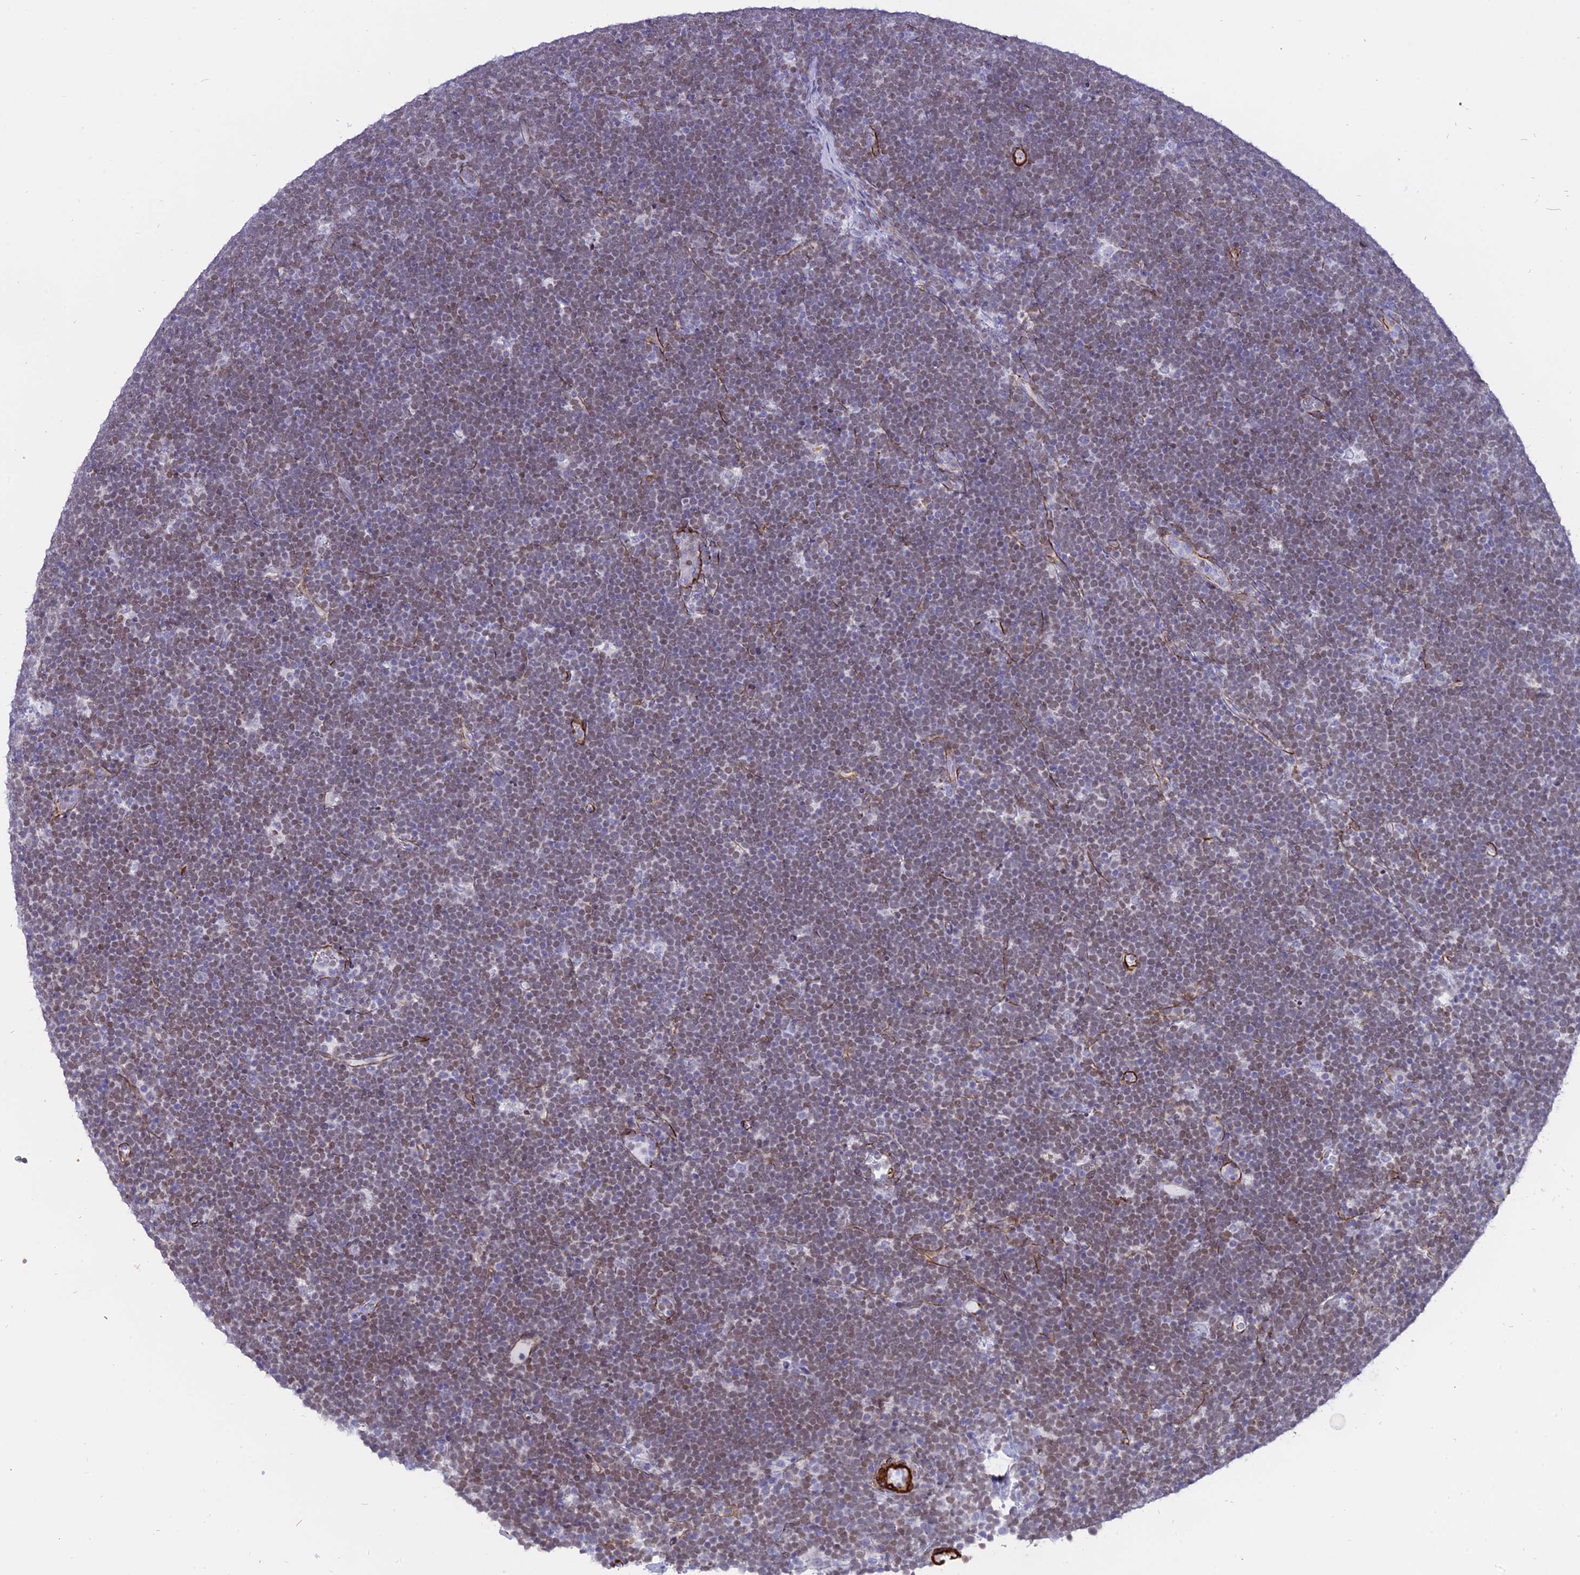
{"staining": {"intensity": "weak", "quantity": "25%-75%", "location": "nuclear"}, "tissue": "lymphoma", "cell_type": "Tumor cells", "image_type": "cancer", "snomed": [{"axis": "morphology", "description": "Malignant lymphoma, non-Hodgkin's type, High grade"}, {"axis": "topography", "description": "Lymph node"}], "caption": "IHC staining of malignant lymphoma, non-Hodgkin's type (high-grade), which exhibits low levels of weak nuclear positivity in approximately 25%-75% of tumor cells indicating weak nuclear protein expression. The staining was performed using DAB (brown) for protein detection and nuclei were counterstained in hematoxylin (blue).", "gene": "CENPV", "patient": {"sex": "male", "age": 13}}